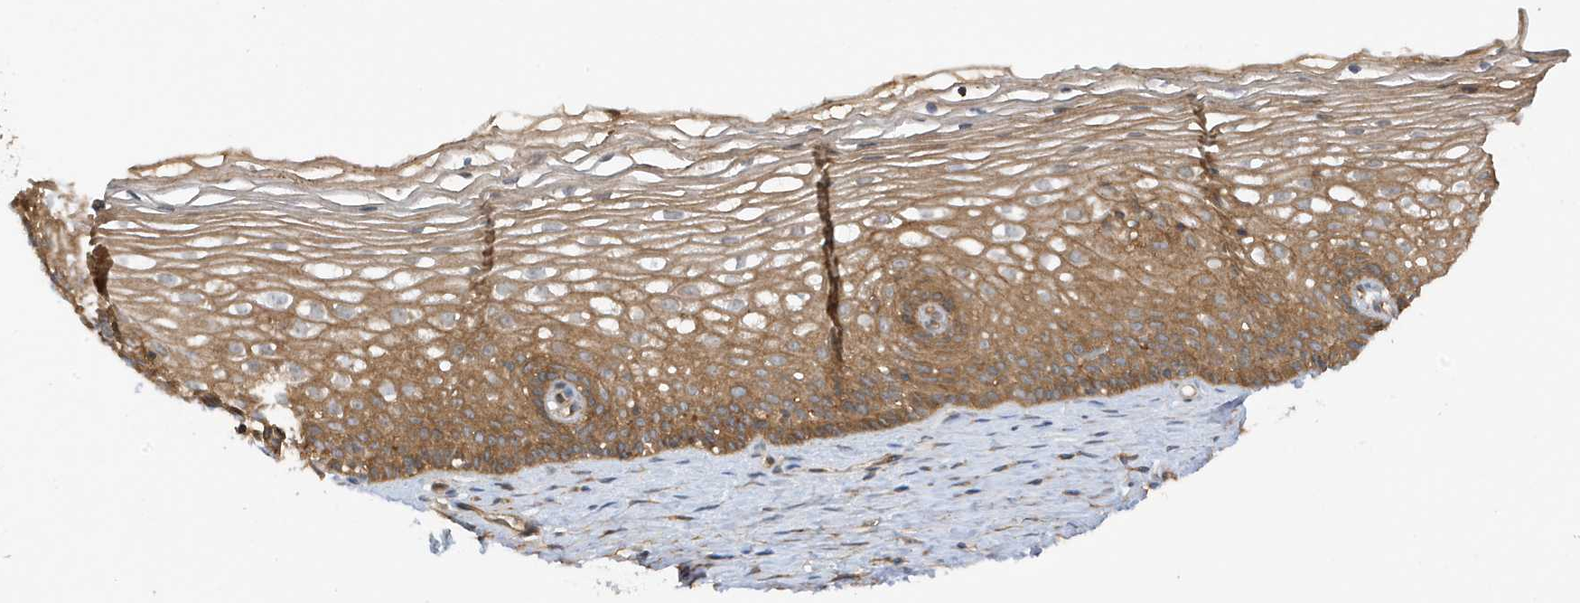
{"staining": {"intensity": "moderate", "quantity": ">75%", "location": "cytoplasmic/membranous"}, "tissue": "cervix", "cell_type": "Glandular cells", "image_type": "normal", "snomed": [{"axis": "morphology", "description": "Normal tissue, NOS"}, {"axis": "topography", "description": "Cervix"}], "caption": "A medium amount of moderate cytoplasmic/membranous positivity is identified in approximately >75% of glandular cells in unremarkable cervix.", "gene": "CDC42EP3", "patient": {"sex": "female", "age": 33}}